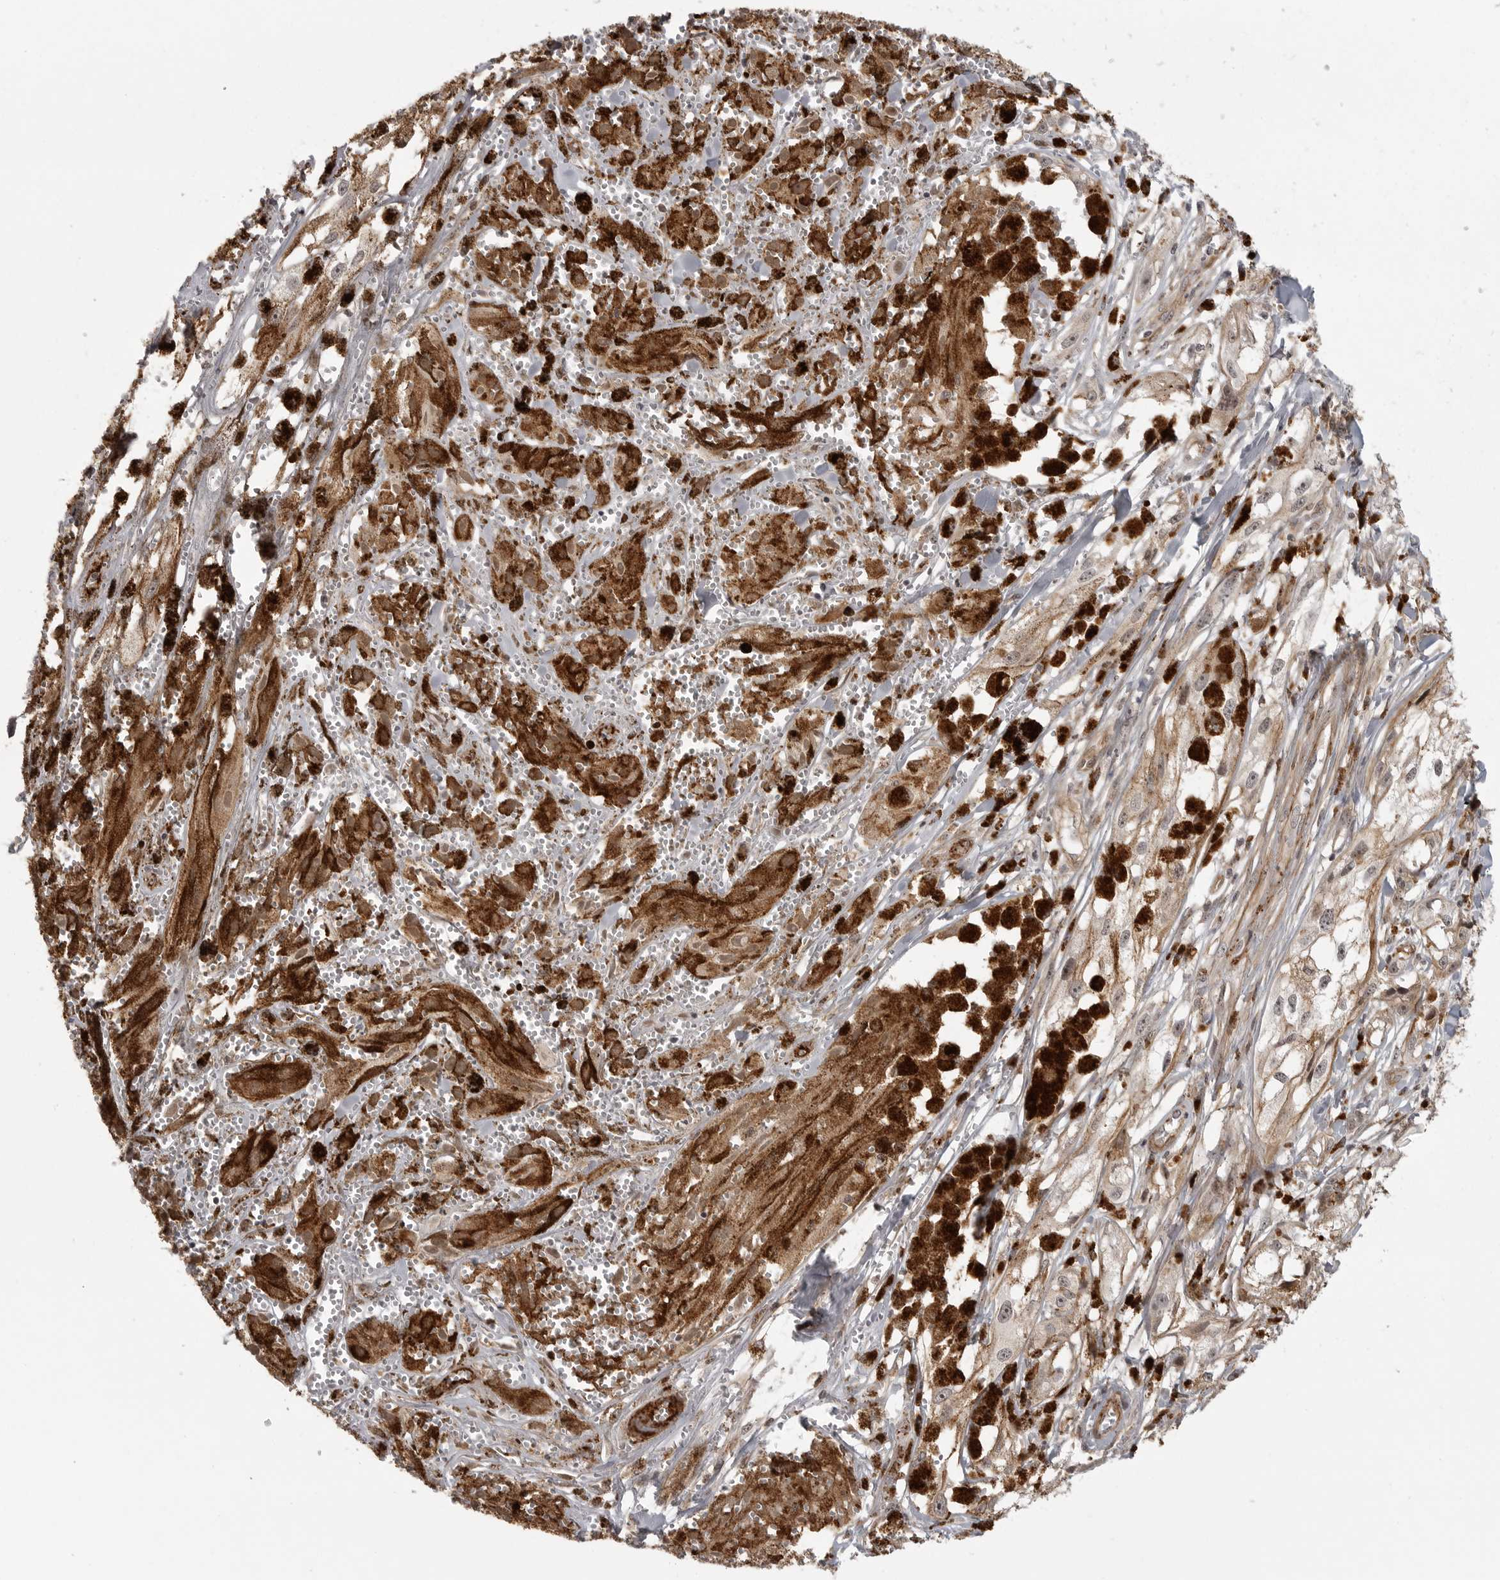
{"staining": {"intensity": "weak", "quantity": ">75%", "location": "cytoplasmic/membranous,nuclear"}, "tissue": "melanoma", "cell_type": "Tumor cells", "image_type": "cancer", "snomed": [{"axis": "morphology", "description": "Malignant melanoma, NOS"}, {"axis": "topography", "description": "Skin"}], "caption": "Malignant melanoma tissue shows weak cytoplasmic/membranous and nuclear staining in about >75% of tumor cells", "gene": "TUT4", "patient": {"sex": "male", "age": 88}}